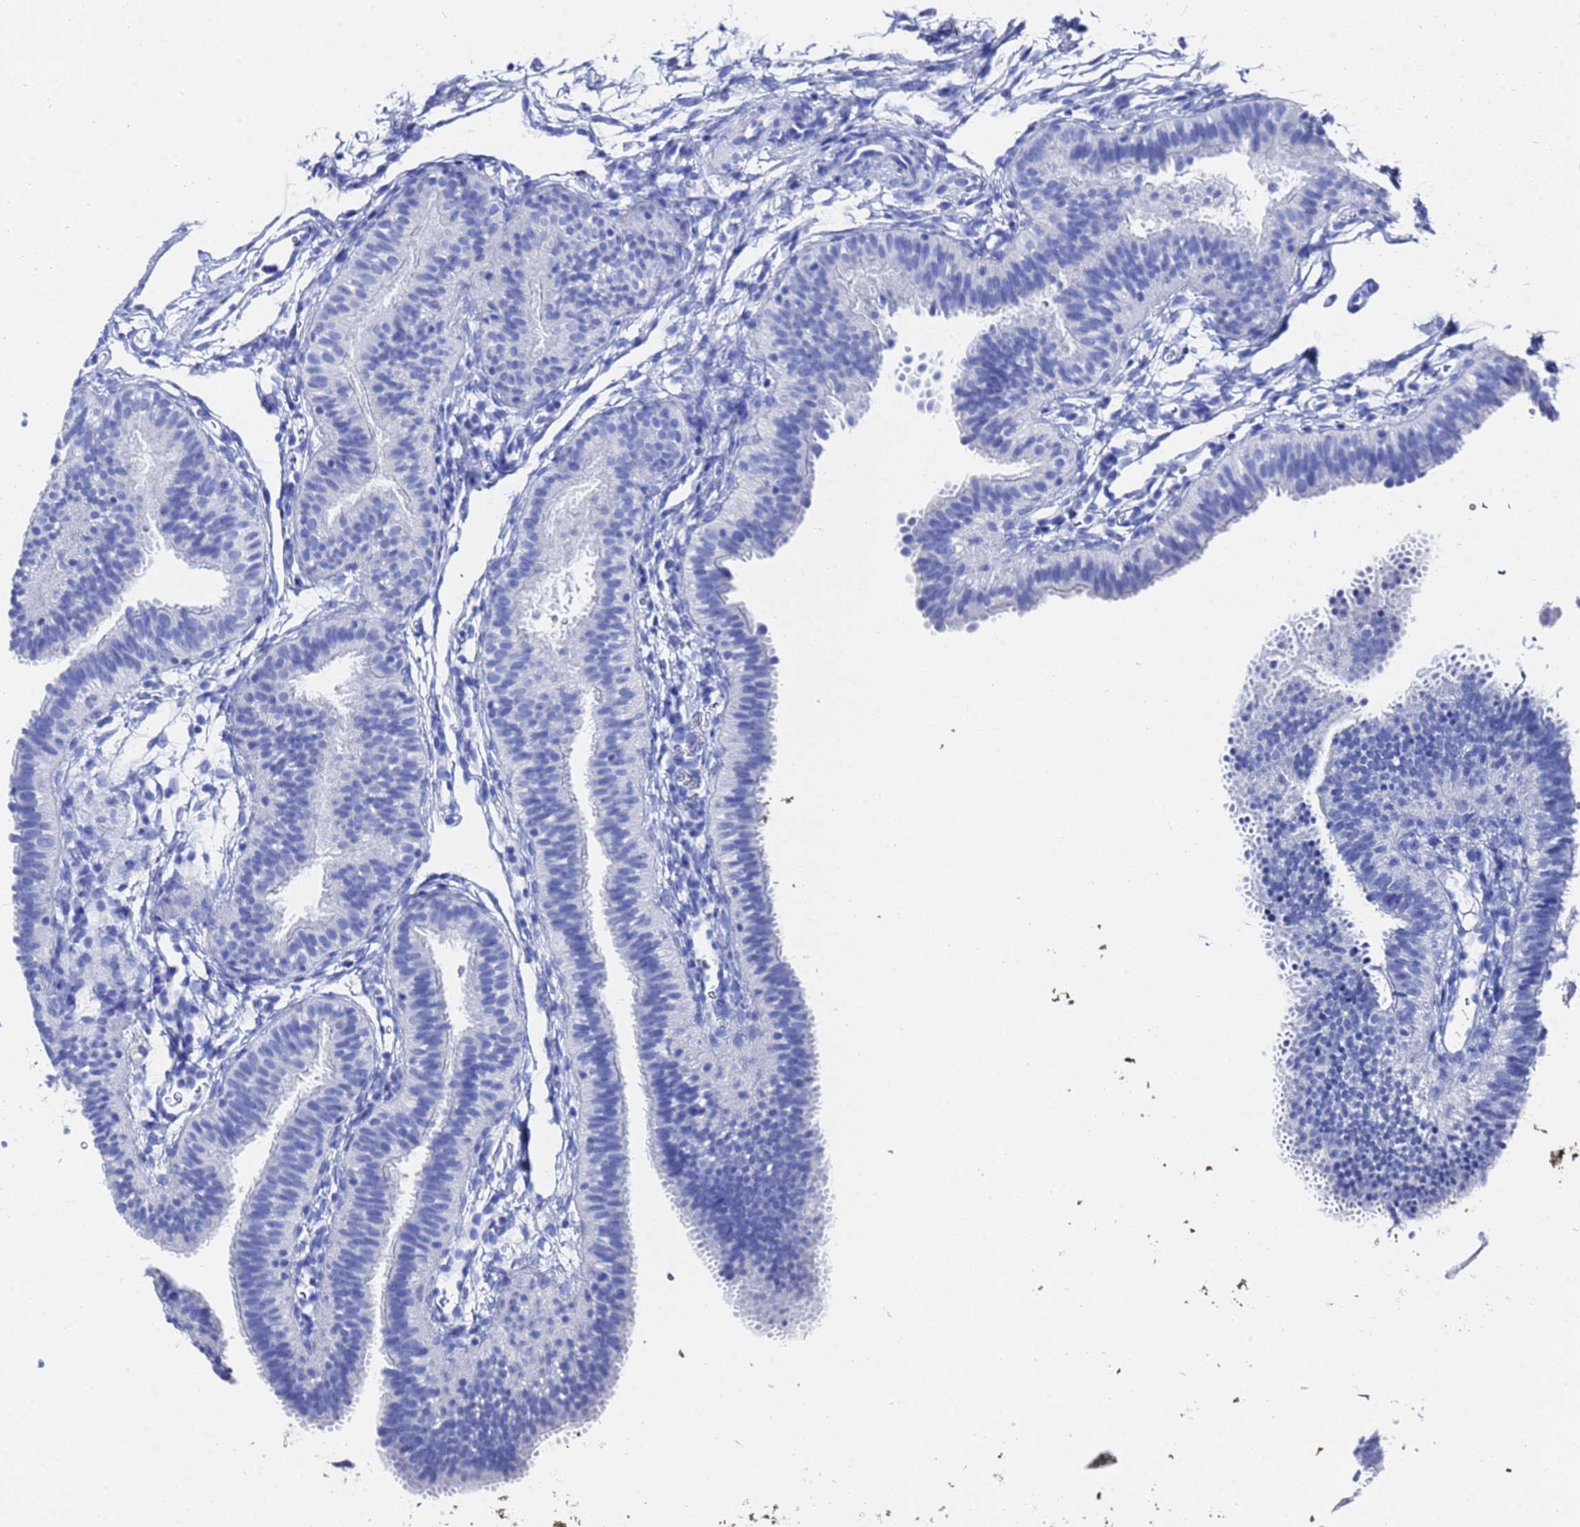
{"staining": {"intensity": "negative", "quantity": "none", "location": "none"}, "tissue": "fallopian tube", "cell_type": "Glandular cells", "image_type": "normal", "snomed": [{"axis": "morphology", "description": "Normal tissue, NOS"}, {"axis": "topography", "description": "Fallopian tube"}], "caption": "Unremarkable fallopian tube was stained to show a protein in brown. There is no significant staining in glandular cells. (Brightfield microscopy of DAB (3,3'-diaminobenzidine) IHC at high magnification).", "gene": "GGT1", "patient": {"sex": "female", "age": 35}}